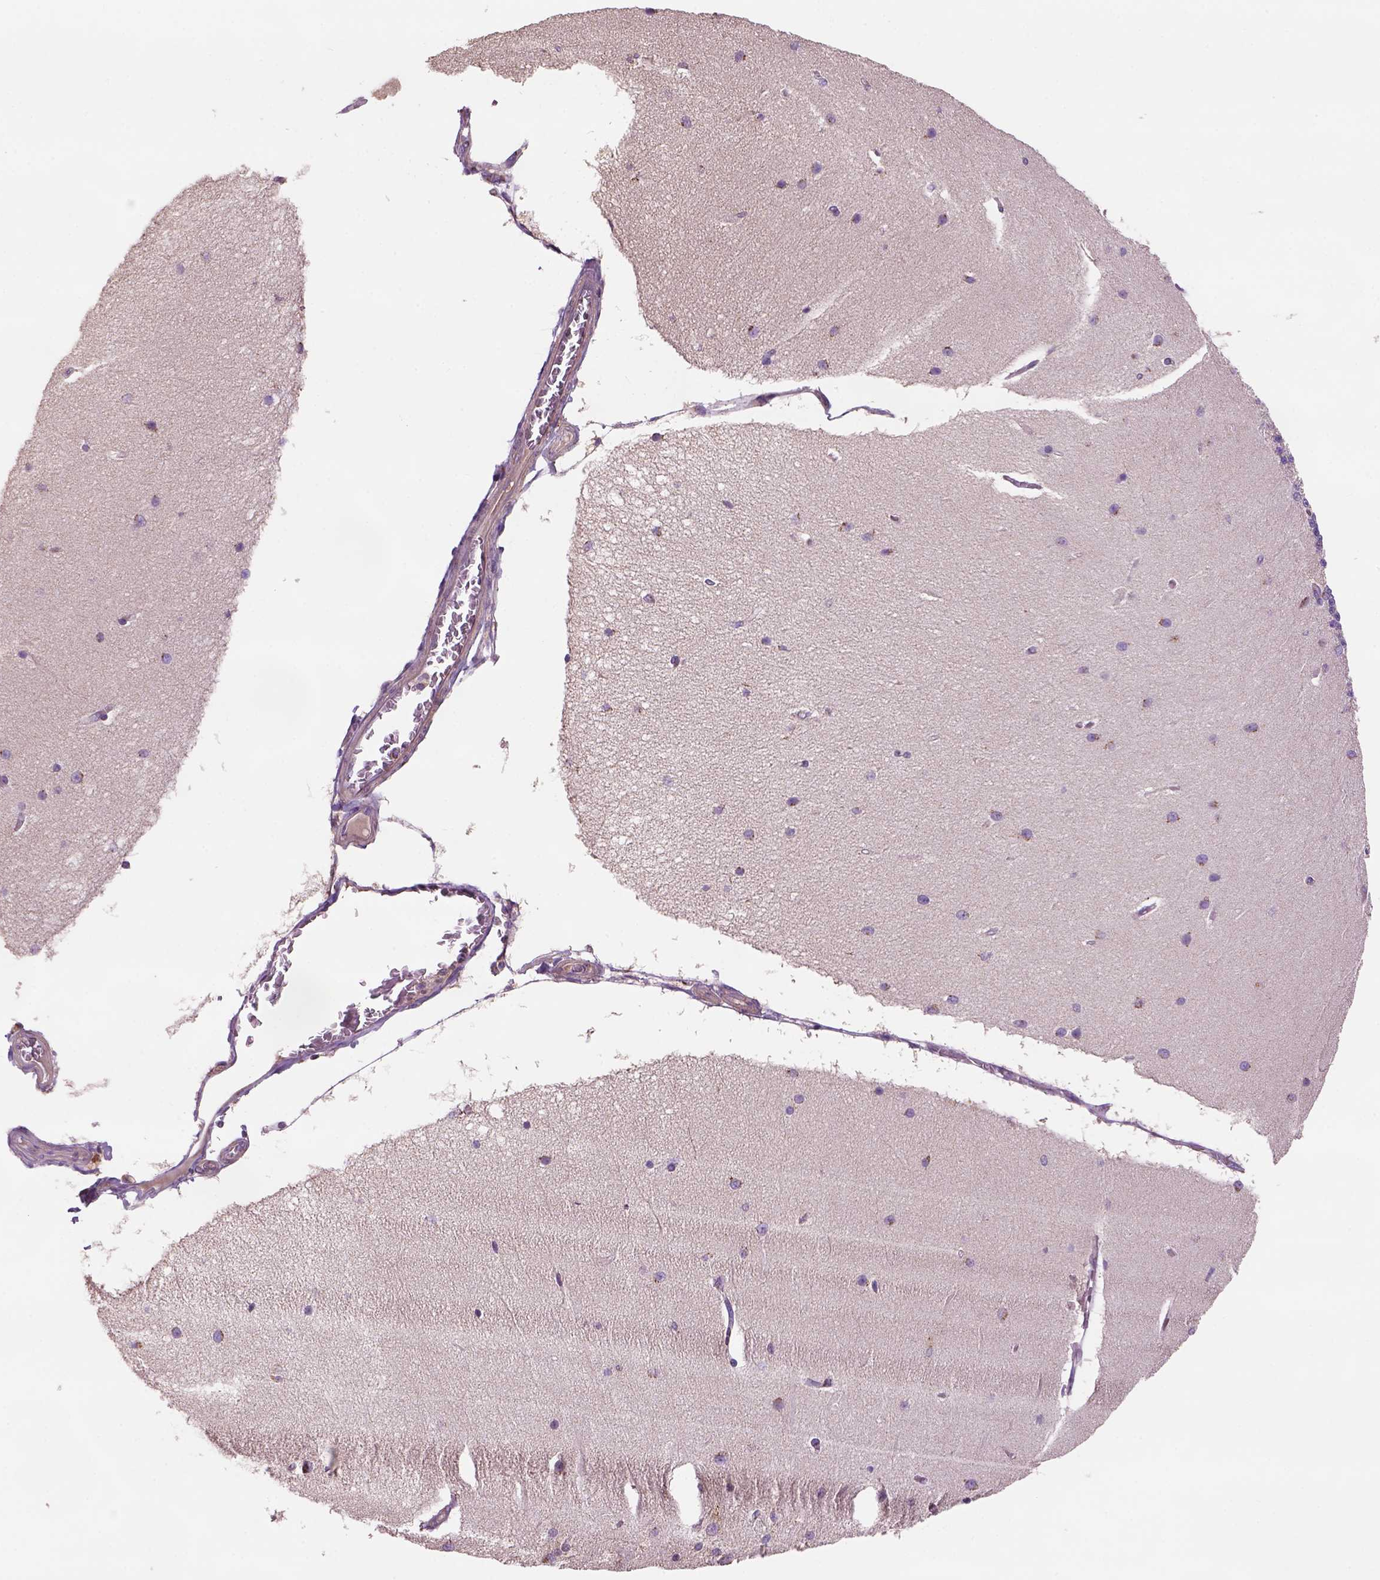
{"staining": {"intensity": "weak", "quantity": "25%-75%", "location": "cytoplasmic/membranous"}, "tissue": "cerebellum", "cell_type": "Cells in granular layer", "image_type": "normal", "snomed": [{"axis": "morphology", "description": "Normal tissue, NOS"}, {"axis": "topography", "description": "Cerebellum"}], "caption": "The photomicrograph displays staining of normal cerebellum, revealing weak cytoplasmic/membranous protein positivity (brown color) within cells in granular layer. The staining was performed using DAB (3,3'-diaminobenzidine), with brown indicating positive protein expression. Nuclei are stained blue with hematoxylin.", "gene": "WARS2", "patient": {"sex": "female", "age": 54}}